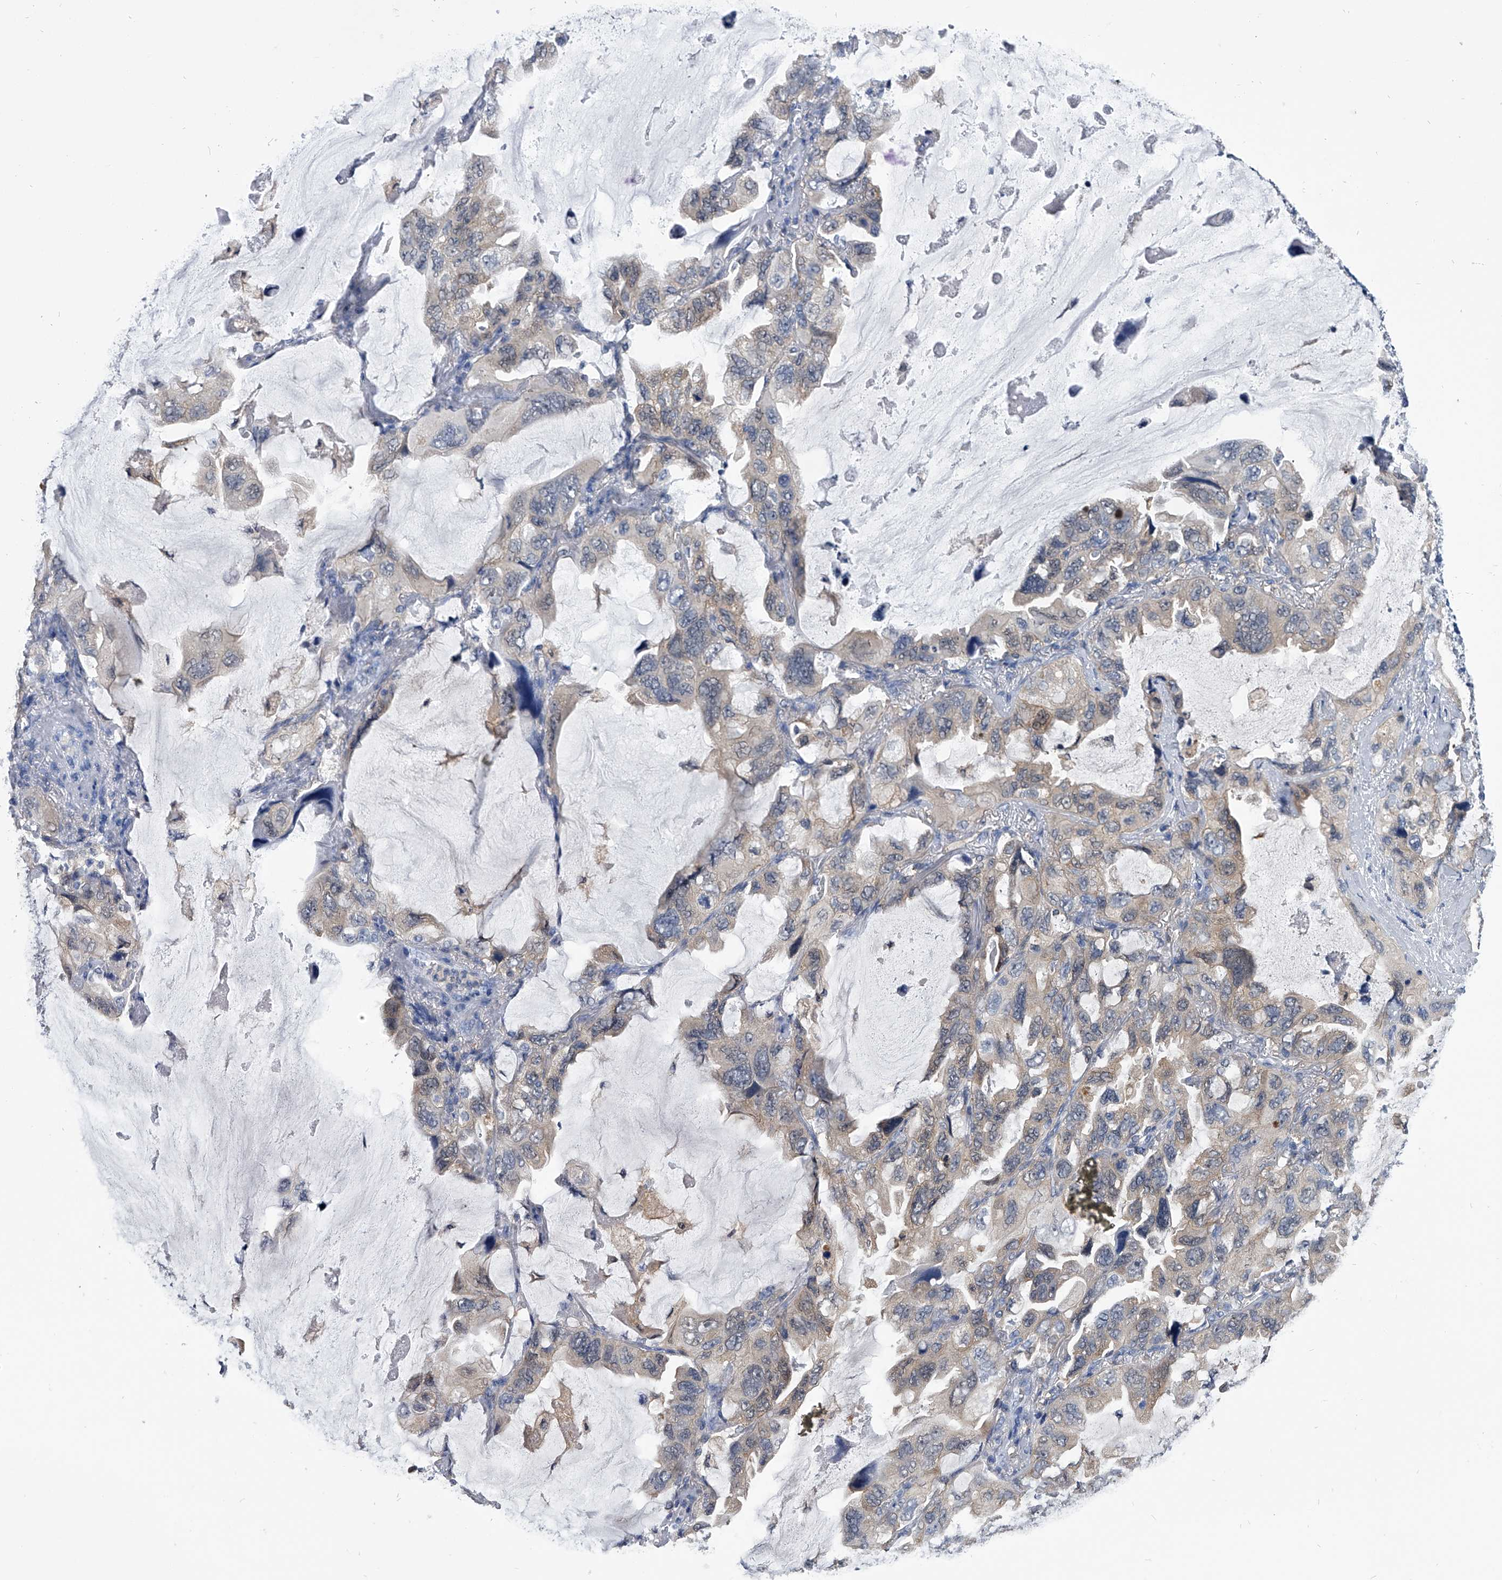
{"staining": {"intensity": "weak", "quantity": "25%-75%", "location": "cytoplasmic/membranous"}, "tissue": "lung cancer", "cell_type": "Tumor cells", "image_type": "cancer", "snomed": [{"axis": "morphology", "description": "Squamous cell carcinoma, NOS"}, {"axis": "topography", "description": "Lung"}], "caption": "The image demonstrates staining of lung squamous cell carcinoma, revealing weak cytoplasmic/membranous protein positivity (brown color) within tumor cells. (Stains: DAB (3,3'-diaminobenzidine) in brown, nuclei in blue, Microscopy: brightfield microscopy at high magnification).", "gene": "PDXK", "patient": {"sex": "female", "age": 73}}